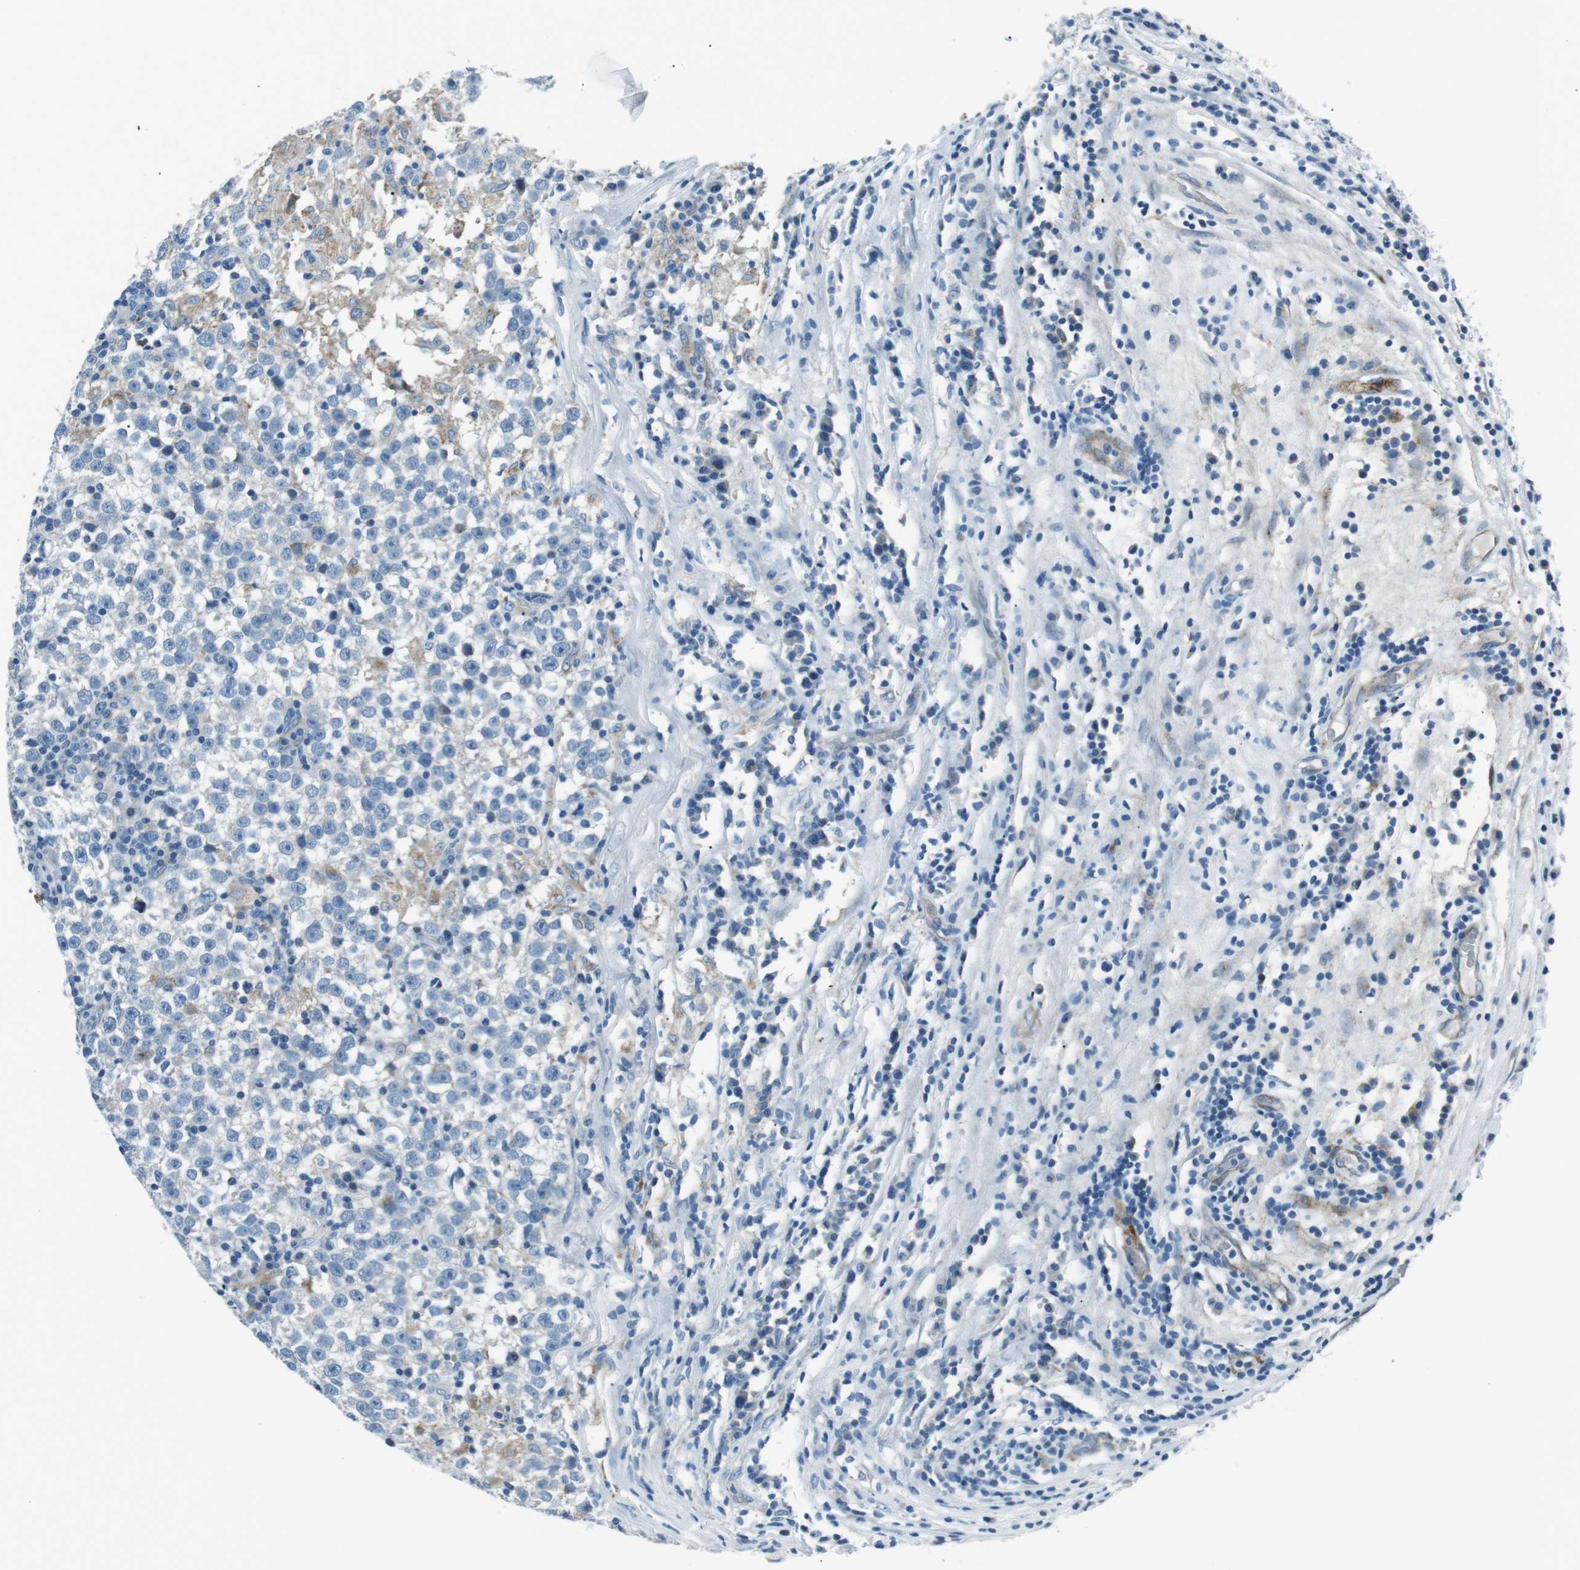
{"staining": {"intensity": "negative", "quantity": "none", "location": "none"}, "tissue": "testis cancer", "cell_type": "Tumor cells", "image_type": "cancer", "snomed": [{"axis": "morphology", "description": "Seminoma, NOS"}, {"axis": "topography", "description": "Testis"}], "caption": "A photomicrograph of seminoma (testis) stained for a protein reveals no brown staining in tumor cells.", "gene": "CSF2RA", "patient": {"sex": "male", "age": 43}}